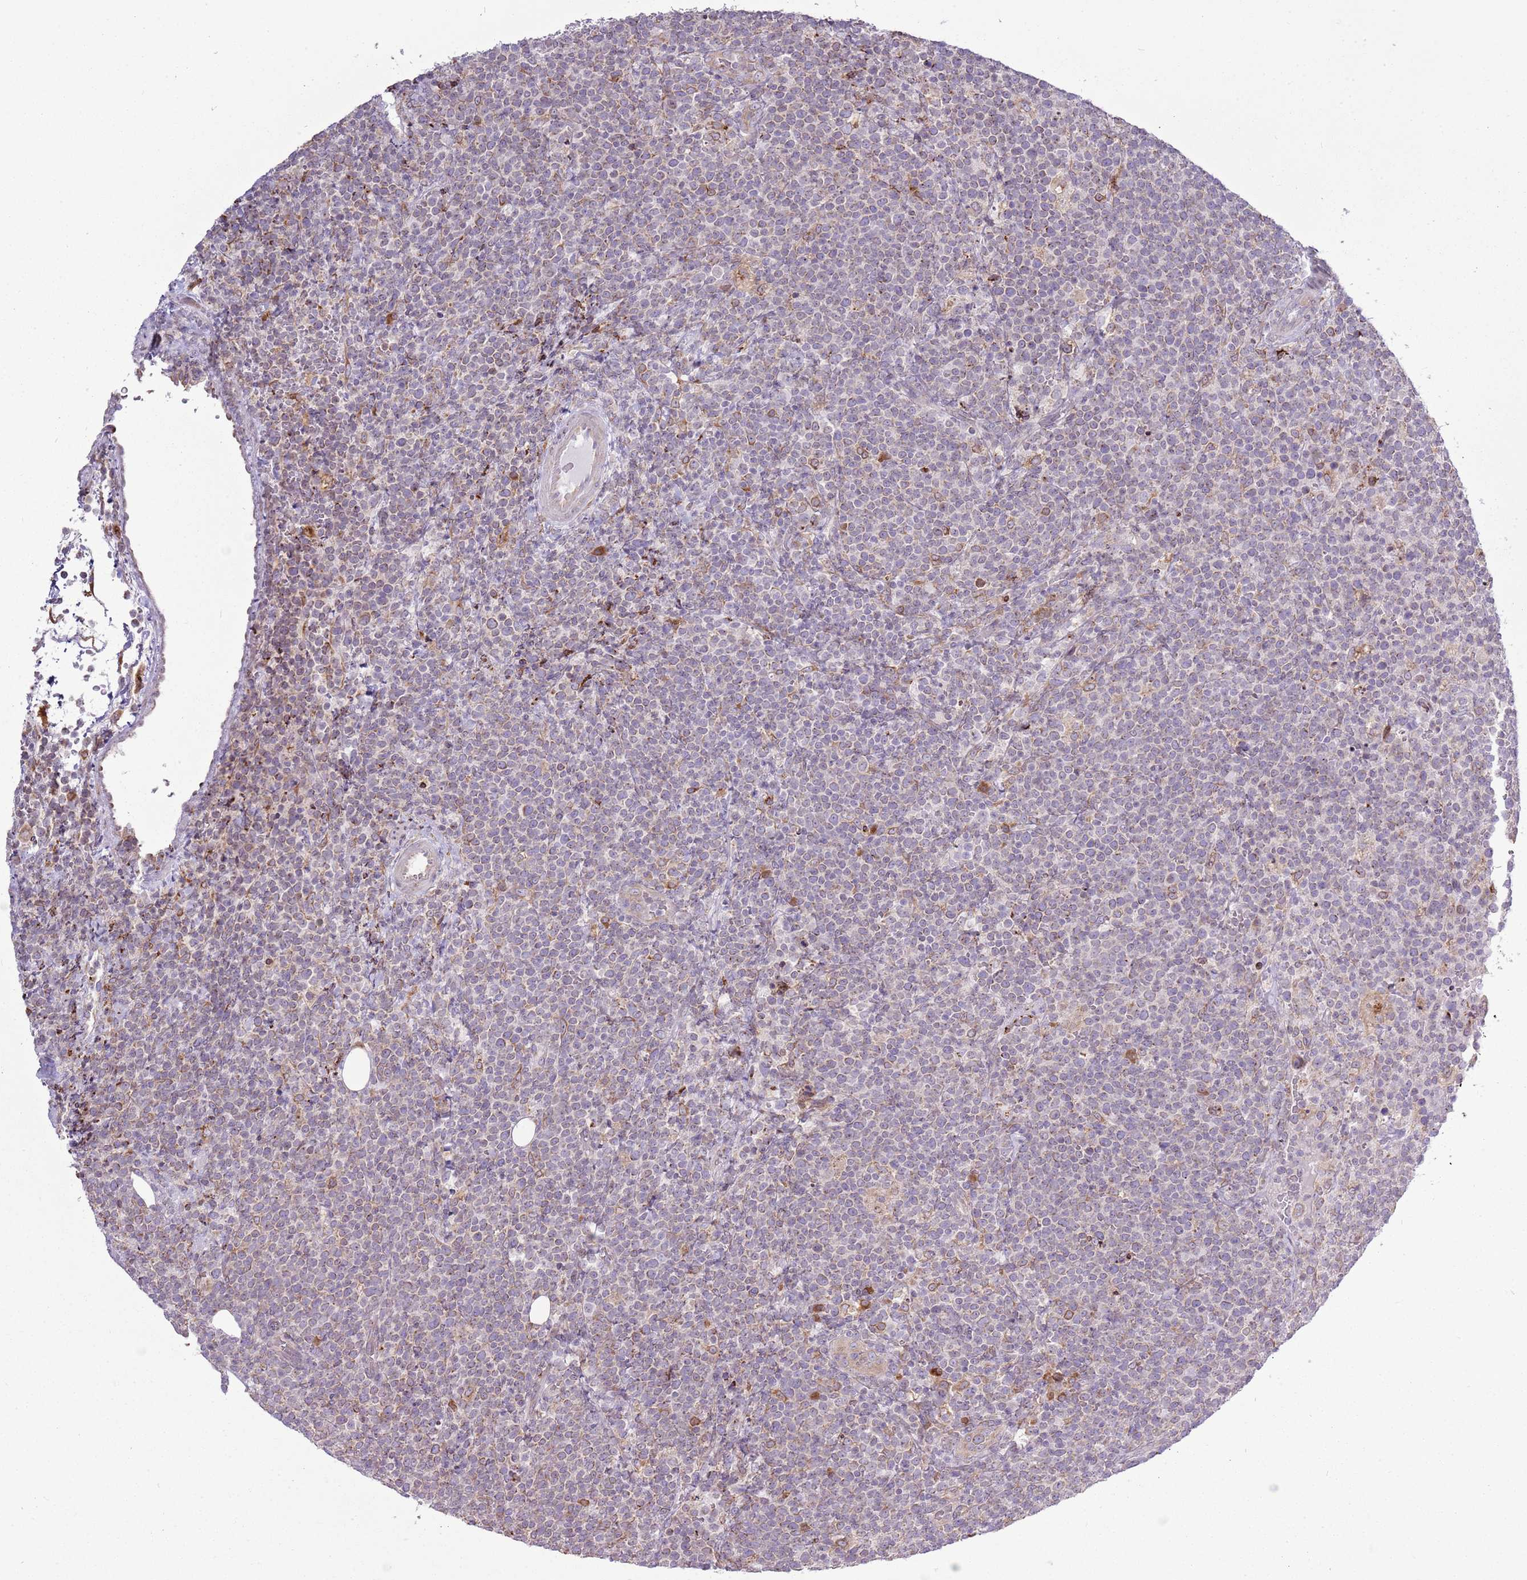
{"staining": {"intensity": "weak", "quantity": "25%-75%", "location": "cytoplasmic/membranous"}, "tissue": "lymphoma", "cell_type": "Tumor cells", "image_type": "cancer", "snomed": [{"axis": "morphology", "description": "Malignant lymphoma, non-Hodgkin's type, High grade"}, {"axis": "topography", "description": "Lymph node"}], "caption": "A high-resolution histopathology image shows immunohistochemistry staining of high-grade malignant lymphoma, non-Hodgkin's type, which reveals weak cytoplasmic/membranous staining in approximately 25%-75% of tumor cells. (IHC, brightfield microscopy, high magnification).", "gene": "TMED10", "patient": {"sex": "male", "age": 61}}